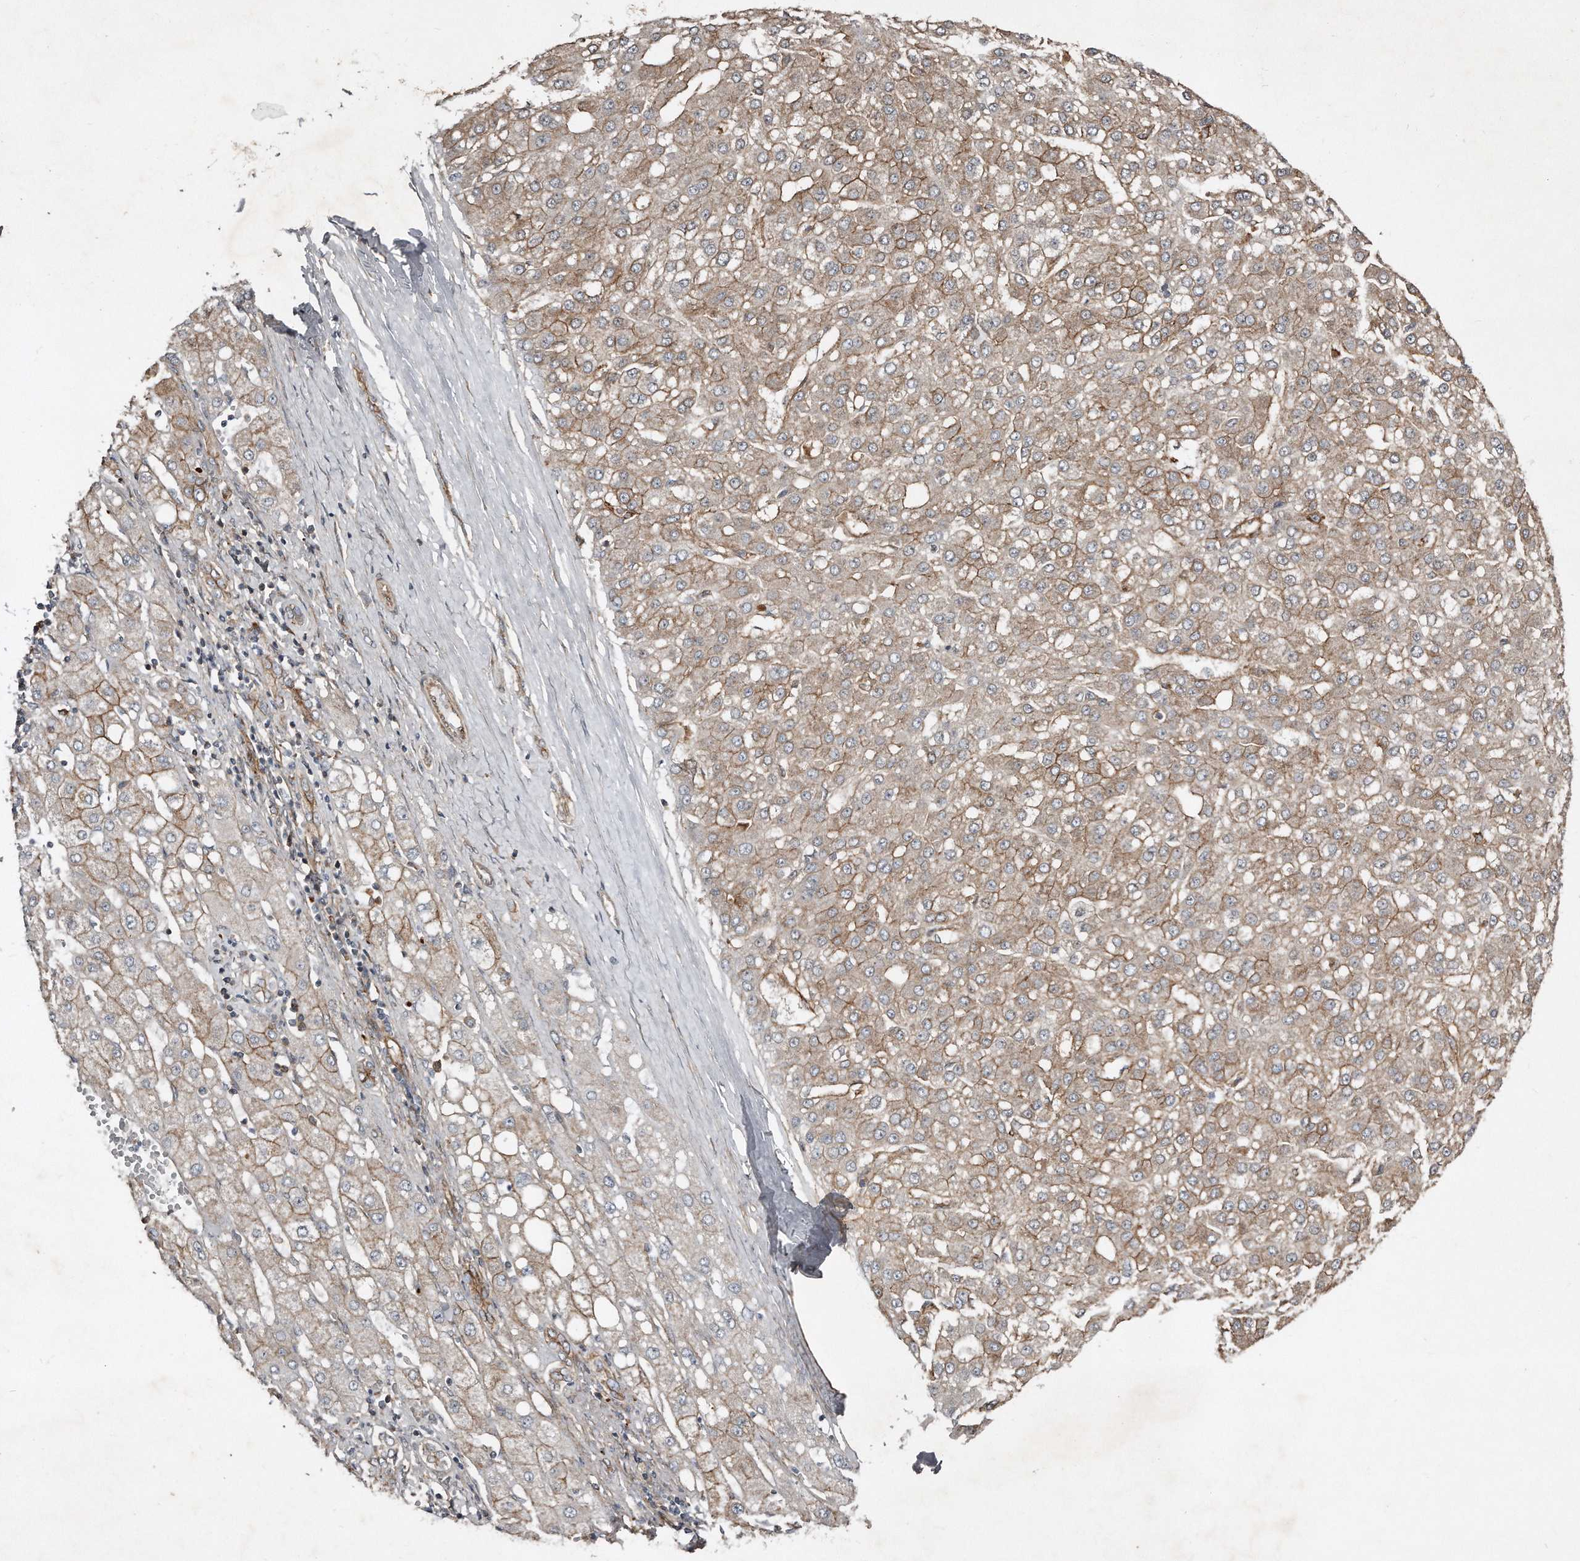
{"staining": {"intensity": "moderate", "quantity": ">75%", "location": "cytoplasmic/membranous"}, "tissue": "liver cancer", "cell_type": "Tumor cells", "image_type": "cancer", "snomed": [{"axis": "morphology", "description": "Carcinoma, Hepatocellular, NOS"}, {"axis": "topography", "description": "Liver"}], "caption": "High-power microscopy captured an IHC photomicrograph of liver cancer, revealing moderate cytoplasmic/membranous positivity in approximately >75% of tumor cells.", "gene": "SNAP47", "patient": {"sex": "male", "age": 67}}